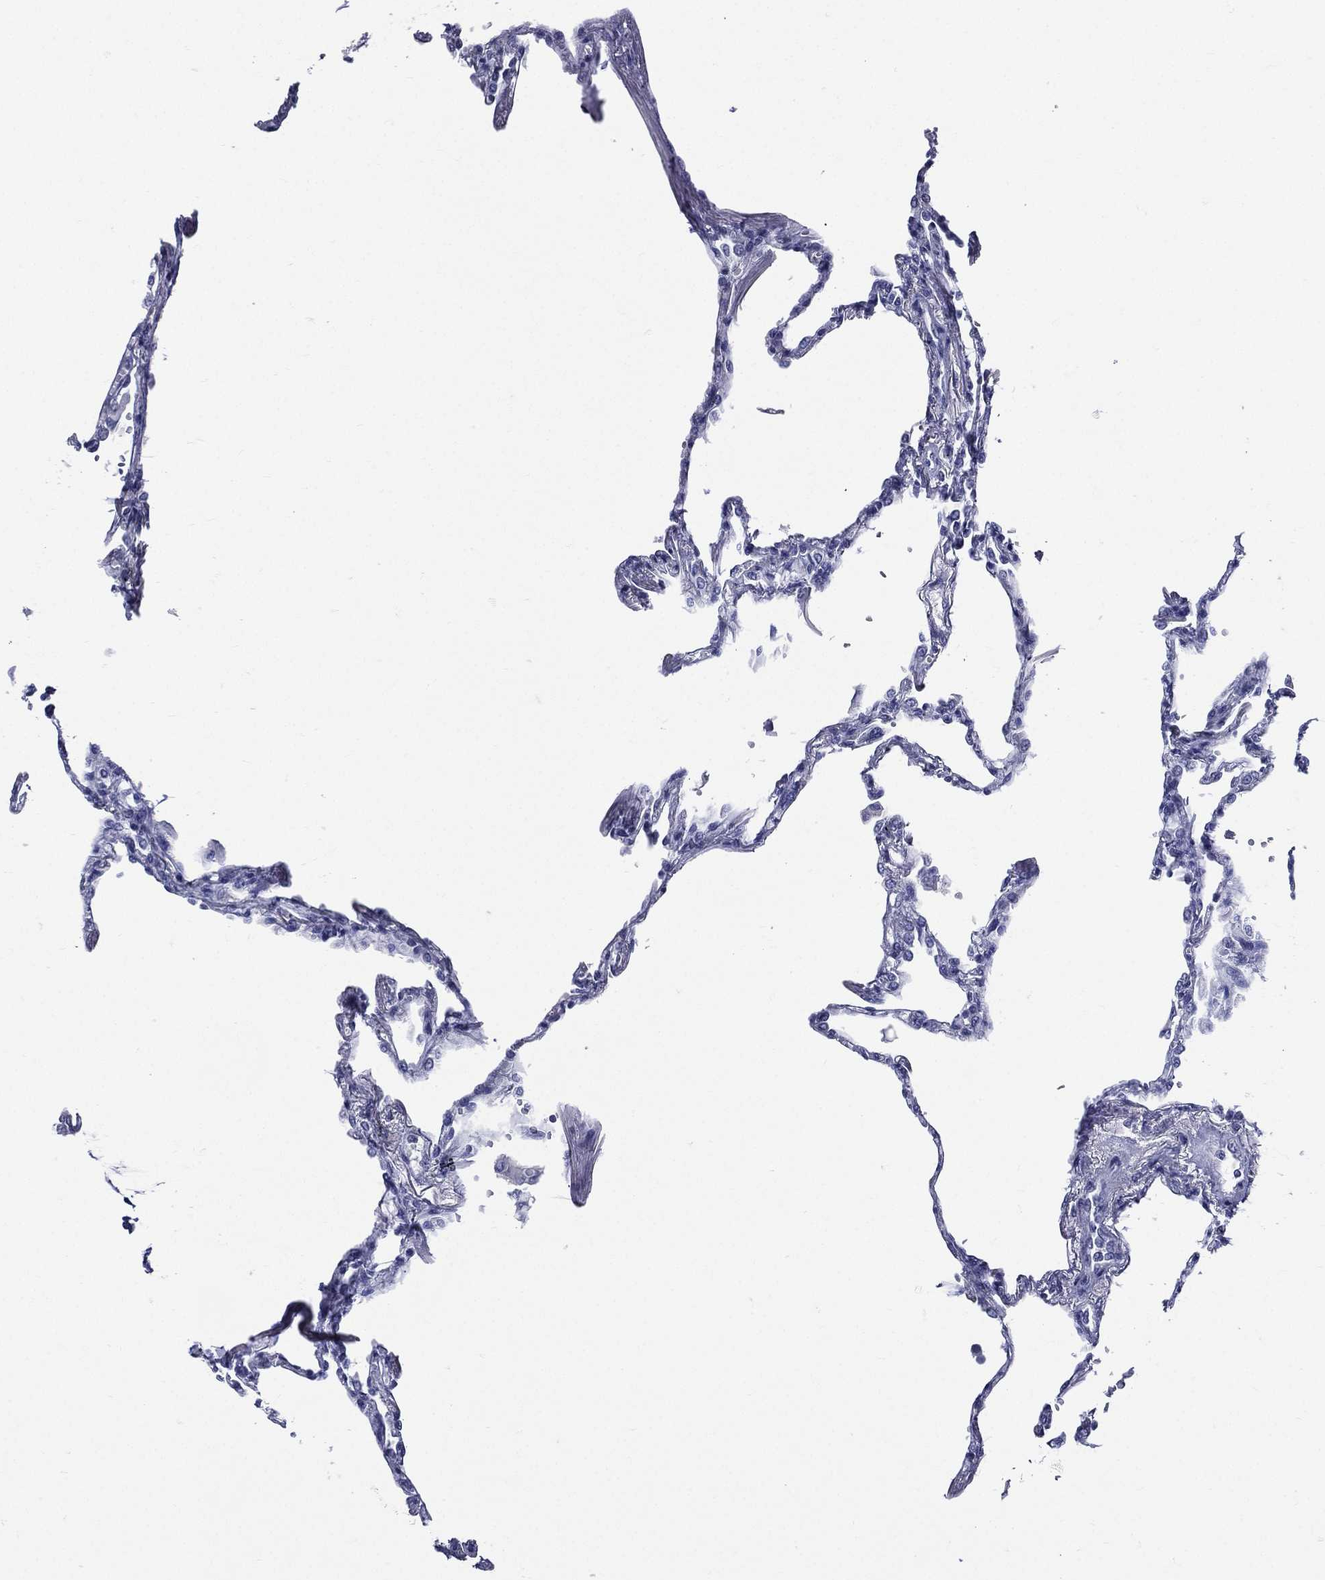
{"staining": {"intensity": "negative", "quantity": "none", "location": "none"}, "tissue": "lung", "cell_type": "Alveolar cells", "image_type": "normal", "snomed": [{"axis": "morphology", "description": "Normal tissue, NOS"}, {"axis": "topography", "description": "Lung"}], "caption": "Protein analysis of unremarkable lung shows no significant staining in alveolar cells. Brightfield microscopy of IHC stained with DAB (brown) and hematoxylin (blue), captured at high magnification.", "gene": "DPYS", "patient": {"sex": "male", "age": 78}}